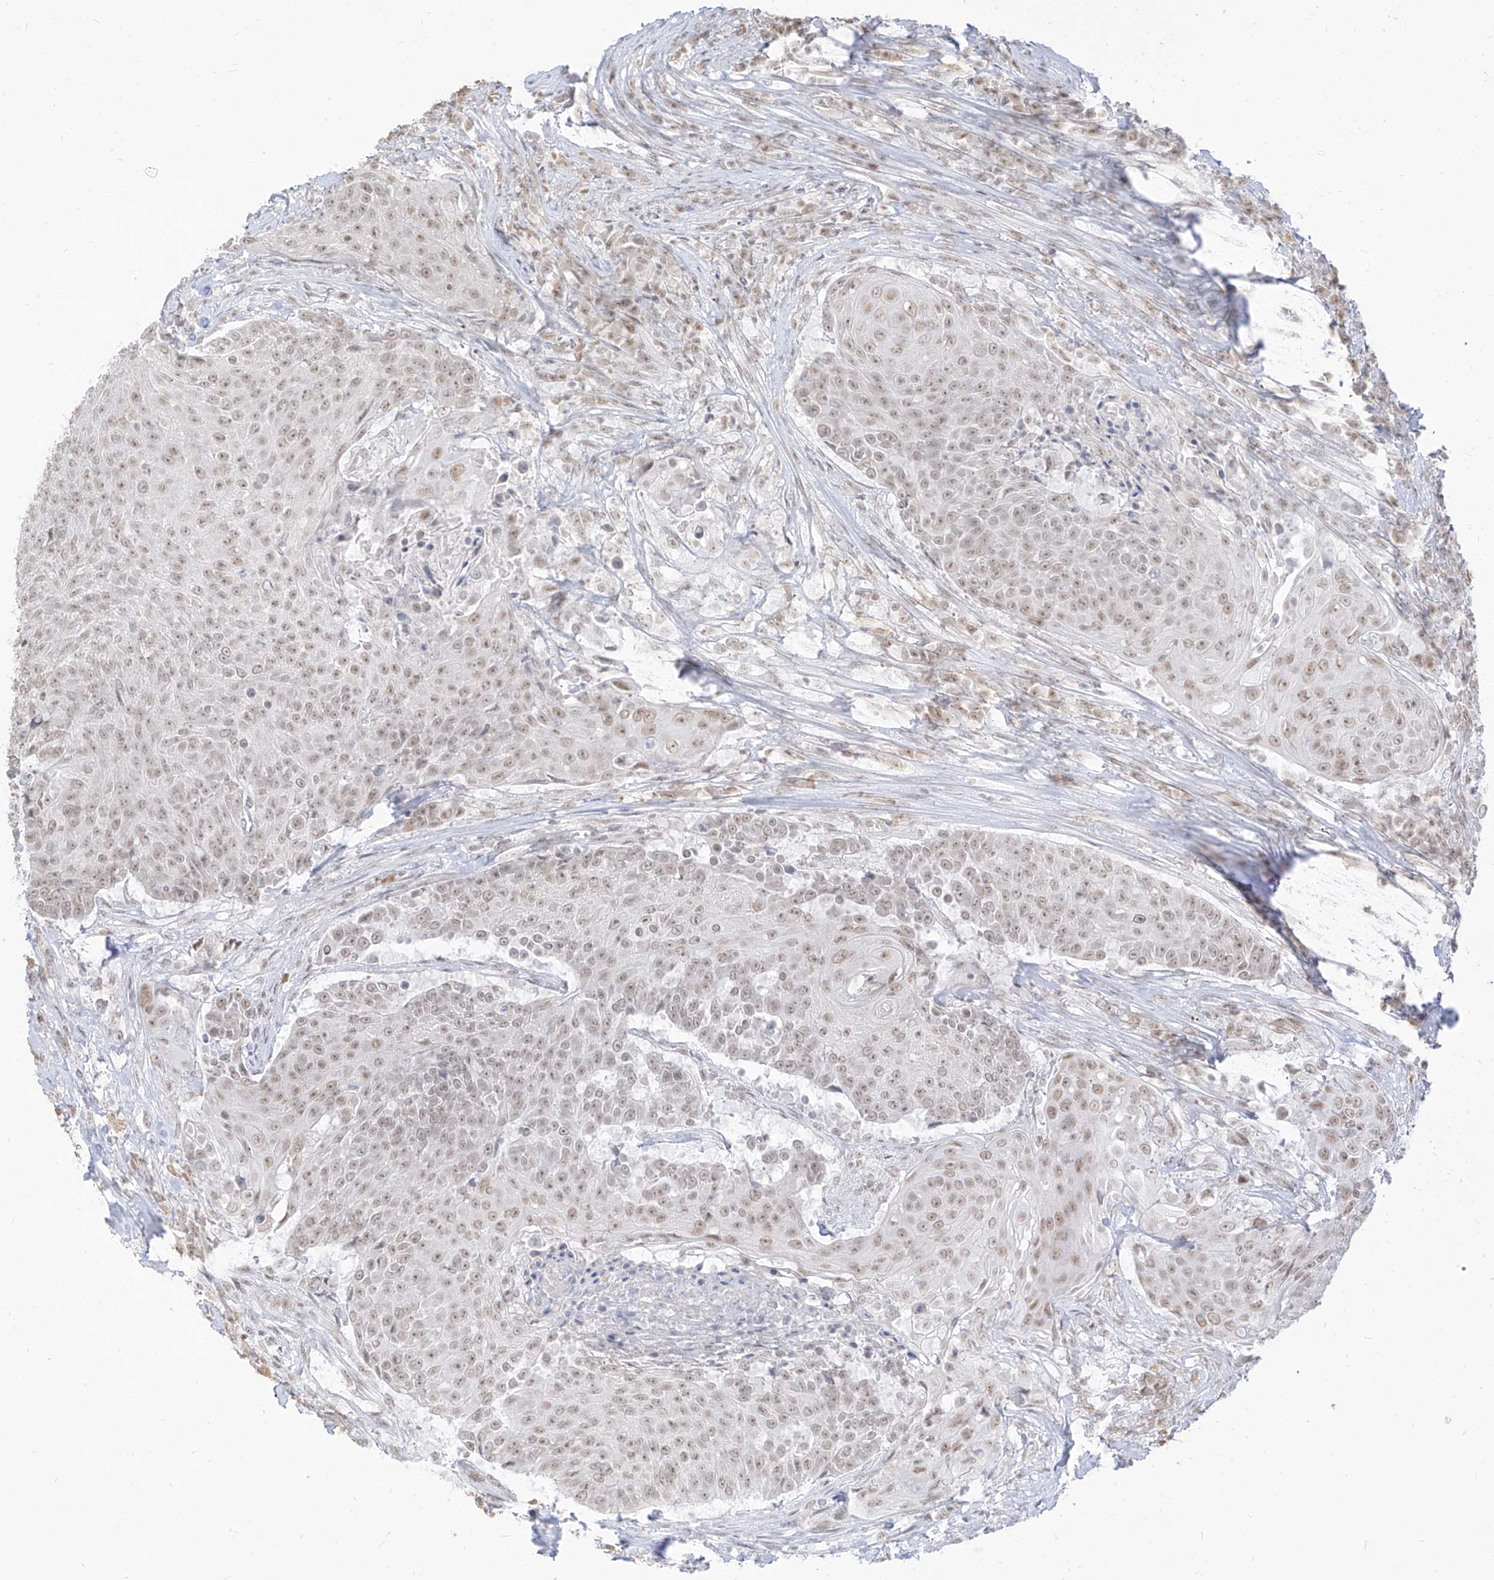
{"staining": {"intensity": "weak", "quantity": ">75%", "location": "nuclear"}, "tissue": "urothelial cancer", "cell_type": "Tumor cells", "image_type": "cancer", "snomed": [{"axis": "morphology", "description": "Urothelial carcinoma, High grade"}, {"axis": "topography", "description": "Urinary bladder"}], "caption": "Protein staining of urothelial cancer tissue shows weak nuclear positivity in about >75% of tumor cells. (DAB (3,3'-diaminobenzidine) IHC, brown staining for protein, blue staining for nuclei).", "gene": "SUPT5H", "patient": {"sex": "female", "age": 63}}